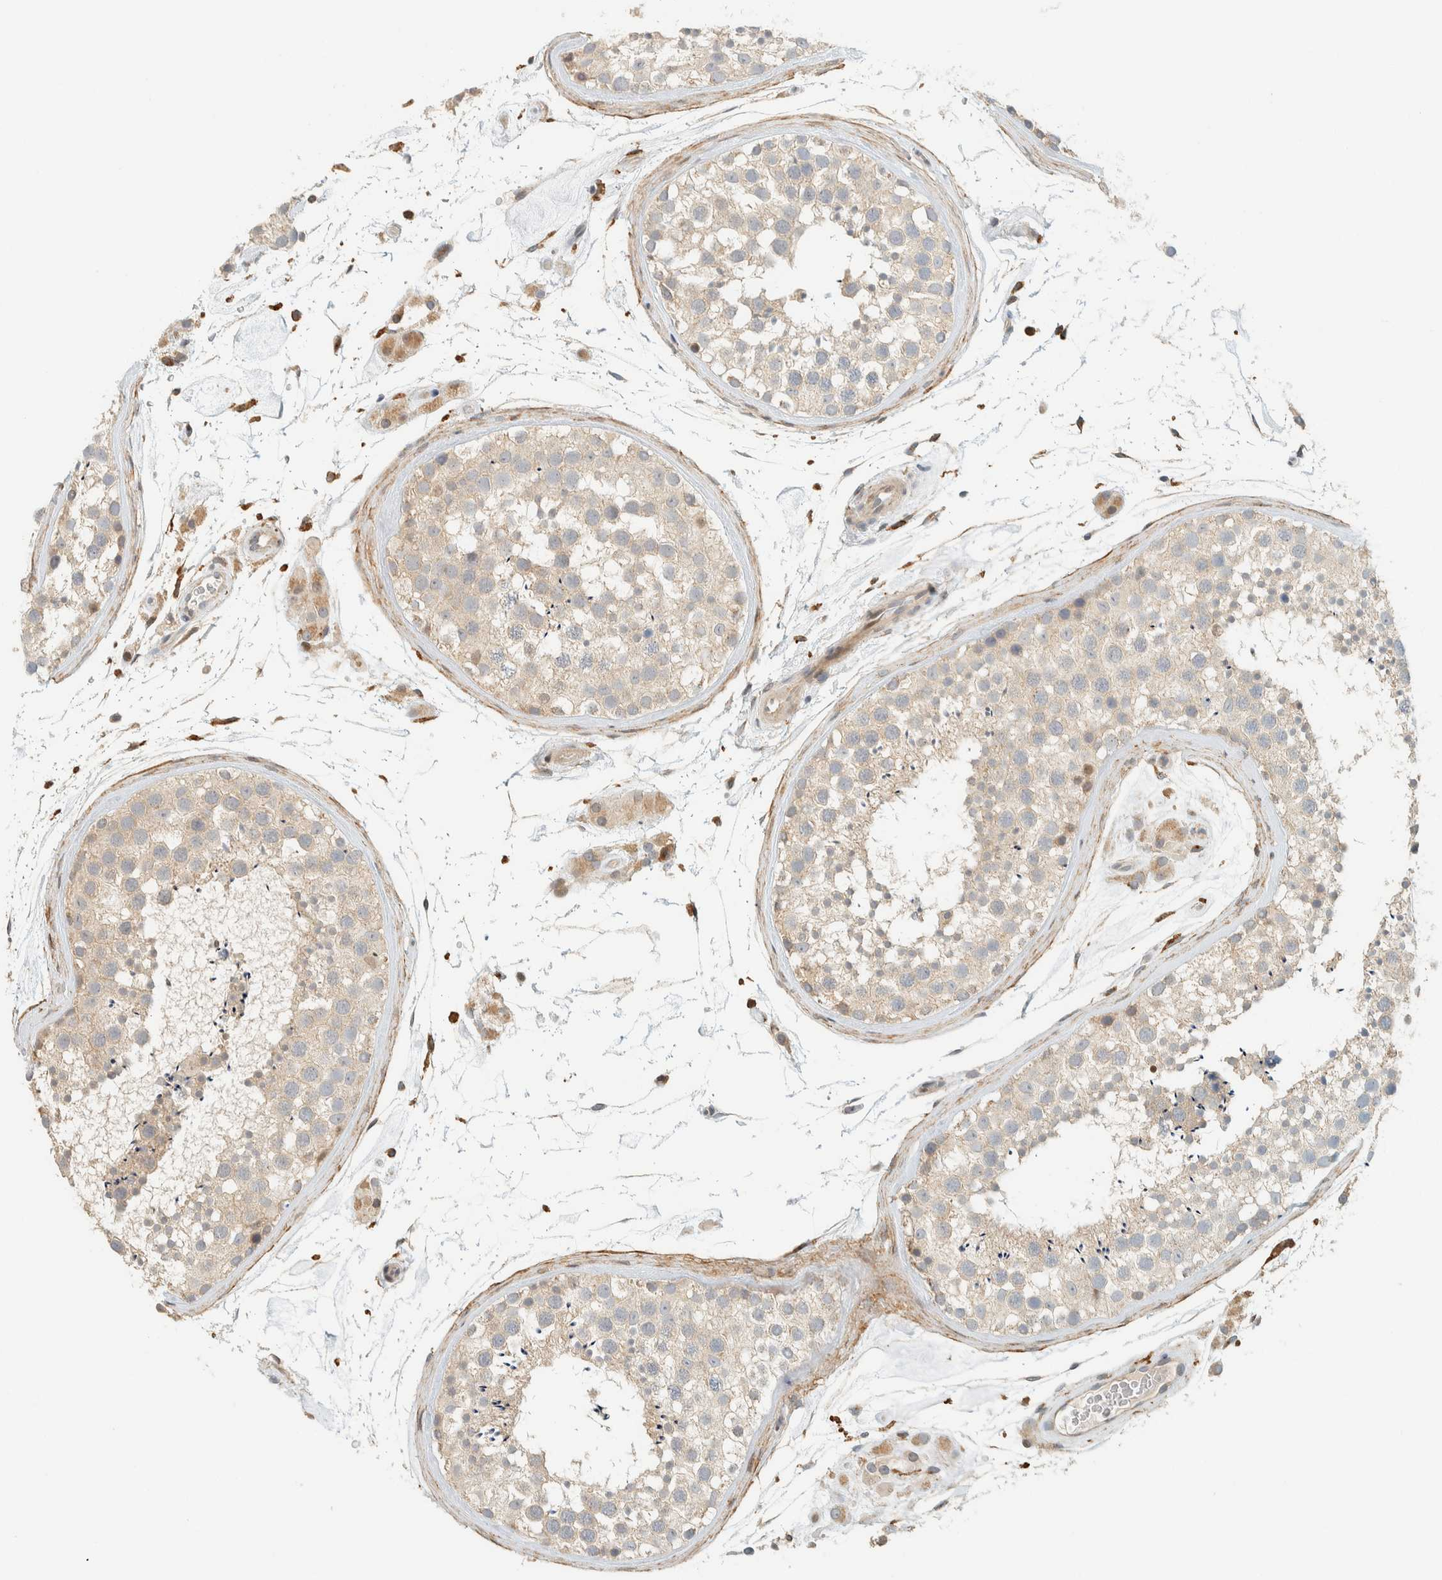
{"staining": {"intensity": "weak", "quantity": "25%-75%", "location": "cytoplasmic/membranous"}, "tissue": "testis", "cell_type": "Cells in seminiferous ducts", "image_type": "normal", "snomed": [{"axis": "morphology", "description": "Normal tissue, NOS"}, {"axis": "topography", "description": "Testis"}], "caption": "Normal testis was stained to show a protein in brown. There is low levels of weak cytoplasmic/membranous staining in approximately 25%-75% of cells in seminiferous ducts. (DAB IHC, brown staining for protein, blue staining for nuclei).", "gene": "CCDC171", "patient": {"sex": "male", "age": 46}}